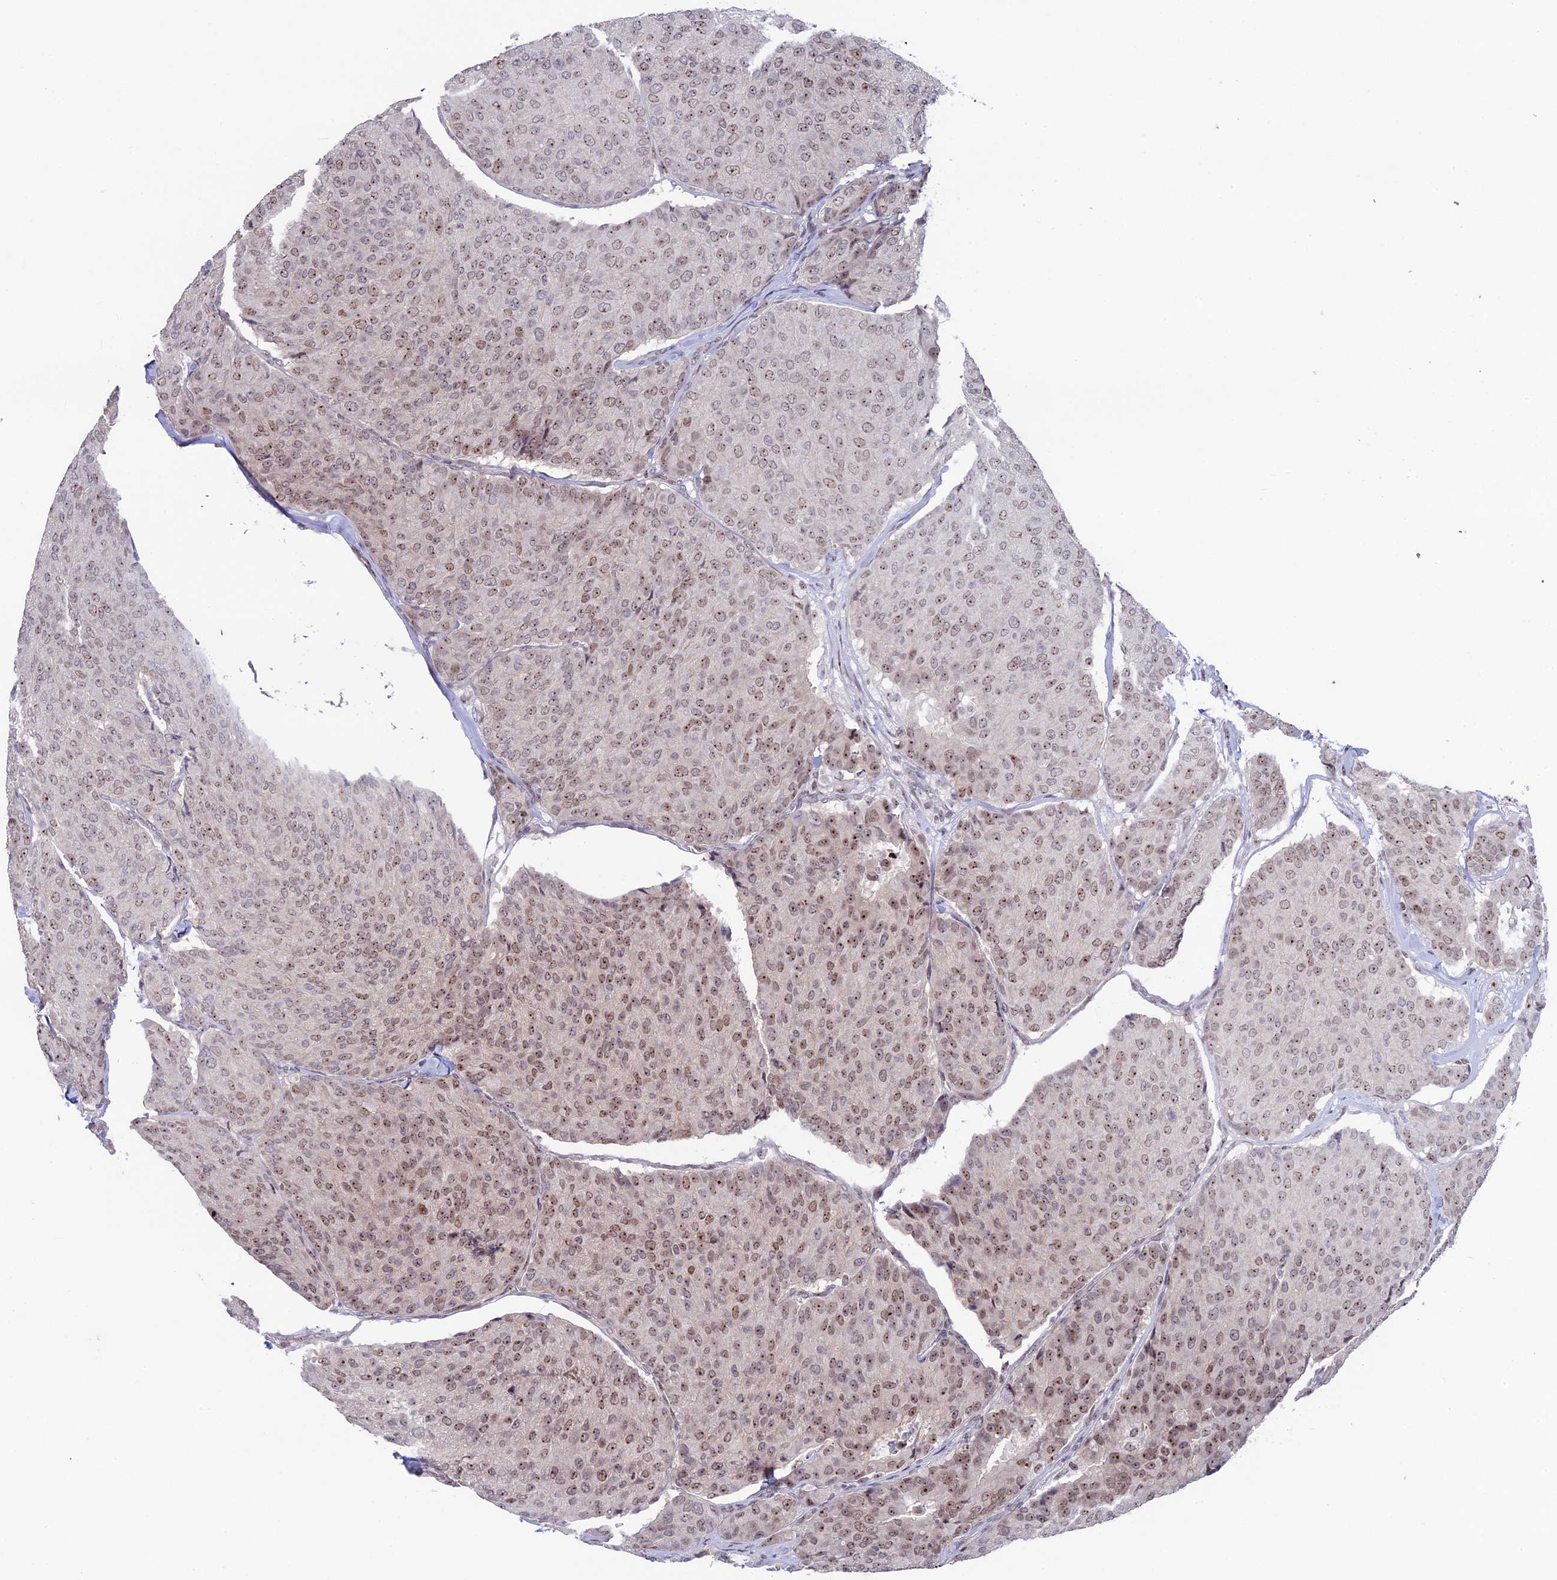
{"staining": {"intensity": "weak", "quantity": ">75%", "location": "nuclear"}, "tissue": "breast cancer", "cell_type": "Tumor cells", "image_type": "cancer", "snomed": [{"axis": "morphology", "description": "Duct carcinoma"}, {"axis": "topography", "description": "Breast"}], "caption": "A brown stain shows weak nuclear positivity of a protein in breast cancer tumor cells.", "gene": "CCDC86", "patient": {"sex": "female", "age": 75}}